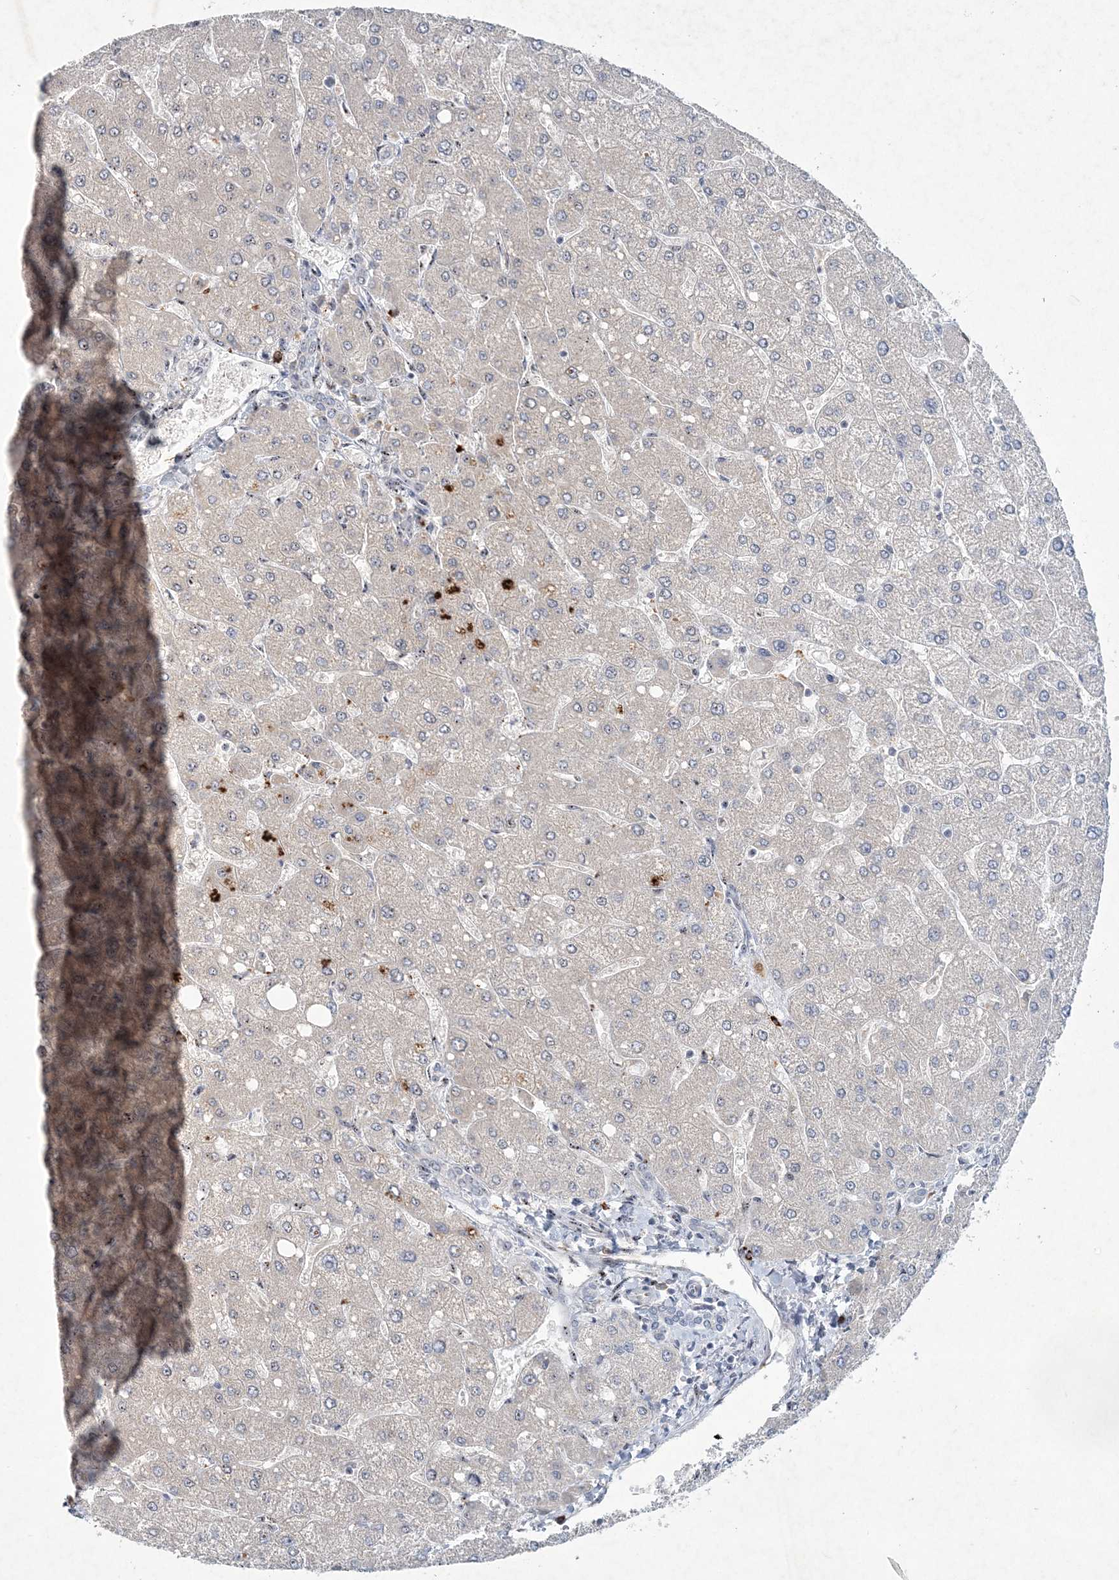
{"staining": {"intensity": "negative", "quantity": "none", "location": "none"}, "tissue": "liver", "cell_type": "Cholangiocytes", "image_type": "normal", "snomed": [{"axis": "morphology", "description": "Normal tissue, NOS"}, {"axis": "topography", "description": "Liver"}], "caption": "This is an IHC photomicrograph of benign liver. There is no expression in cholangiocytes.", "gene": "GIN1", "patient": {"sex": "male", "age": 55}}